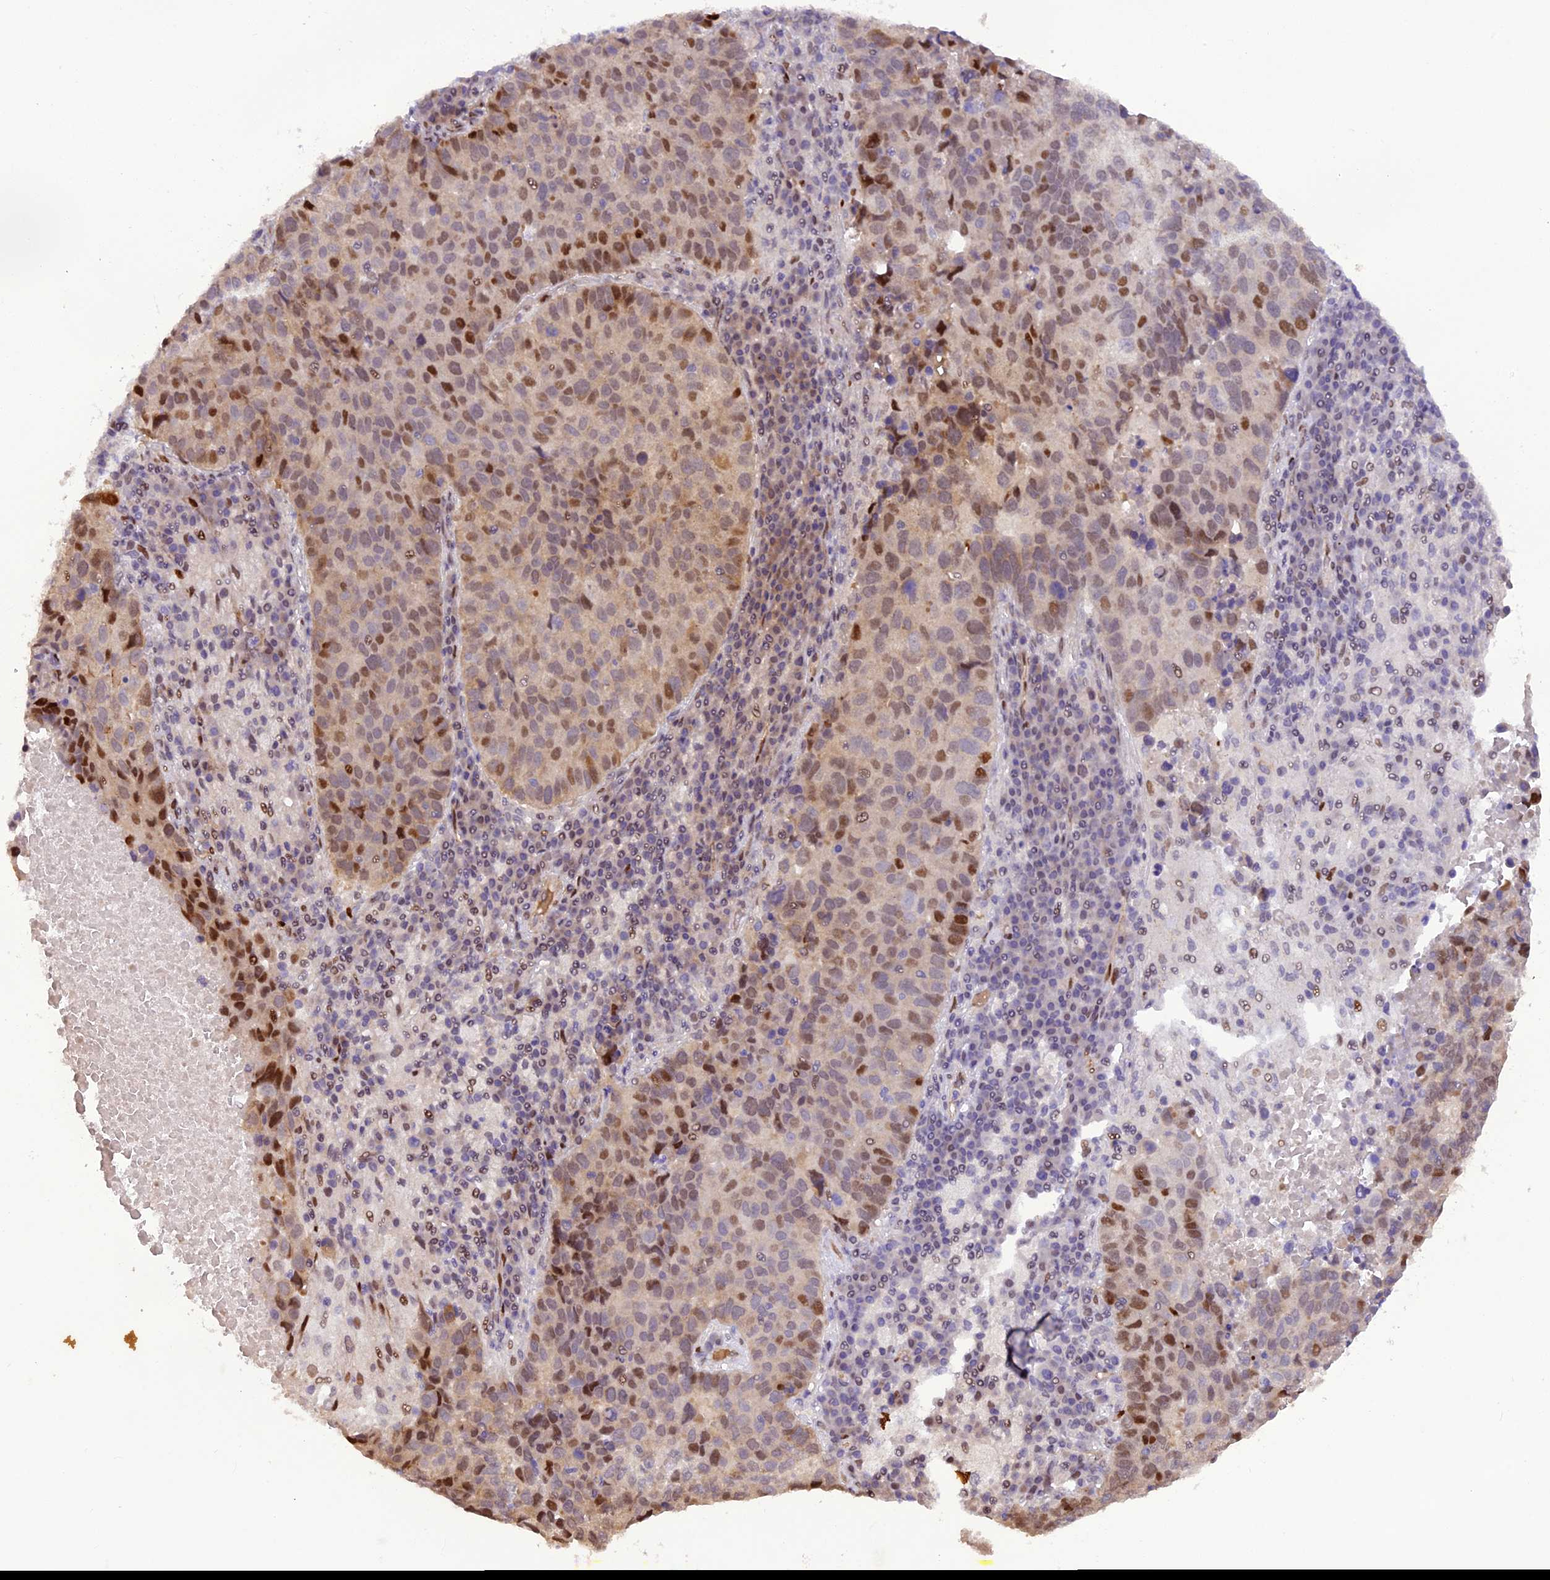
{"staining": {"intensity": "moderate", "quantity": "25%-75%", "location": "nuclear"}, "tissue": "lung cancer", "cell_type": "Tumor cells", "image_type": "cancer", "snomed": [{"axis": "morphology", "description": "Squamous cell carcinoma, NOS"}, {"axis": "topography", "description": "Lung"}], "caption": "Human lung squamous cell carcinoma stained for a protein (brown) demonstrates moderate nuclear positive expression in approximately 25%-75% of tumor cells.", "gene": "MICALL1", "patient": {"sex": "male", "age": 73}}